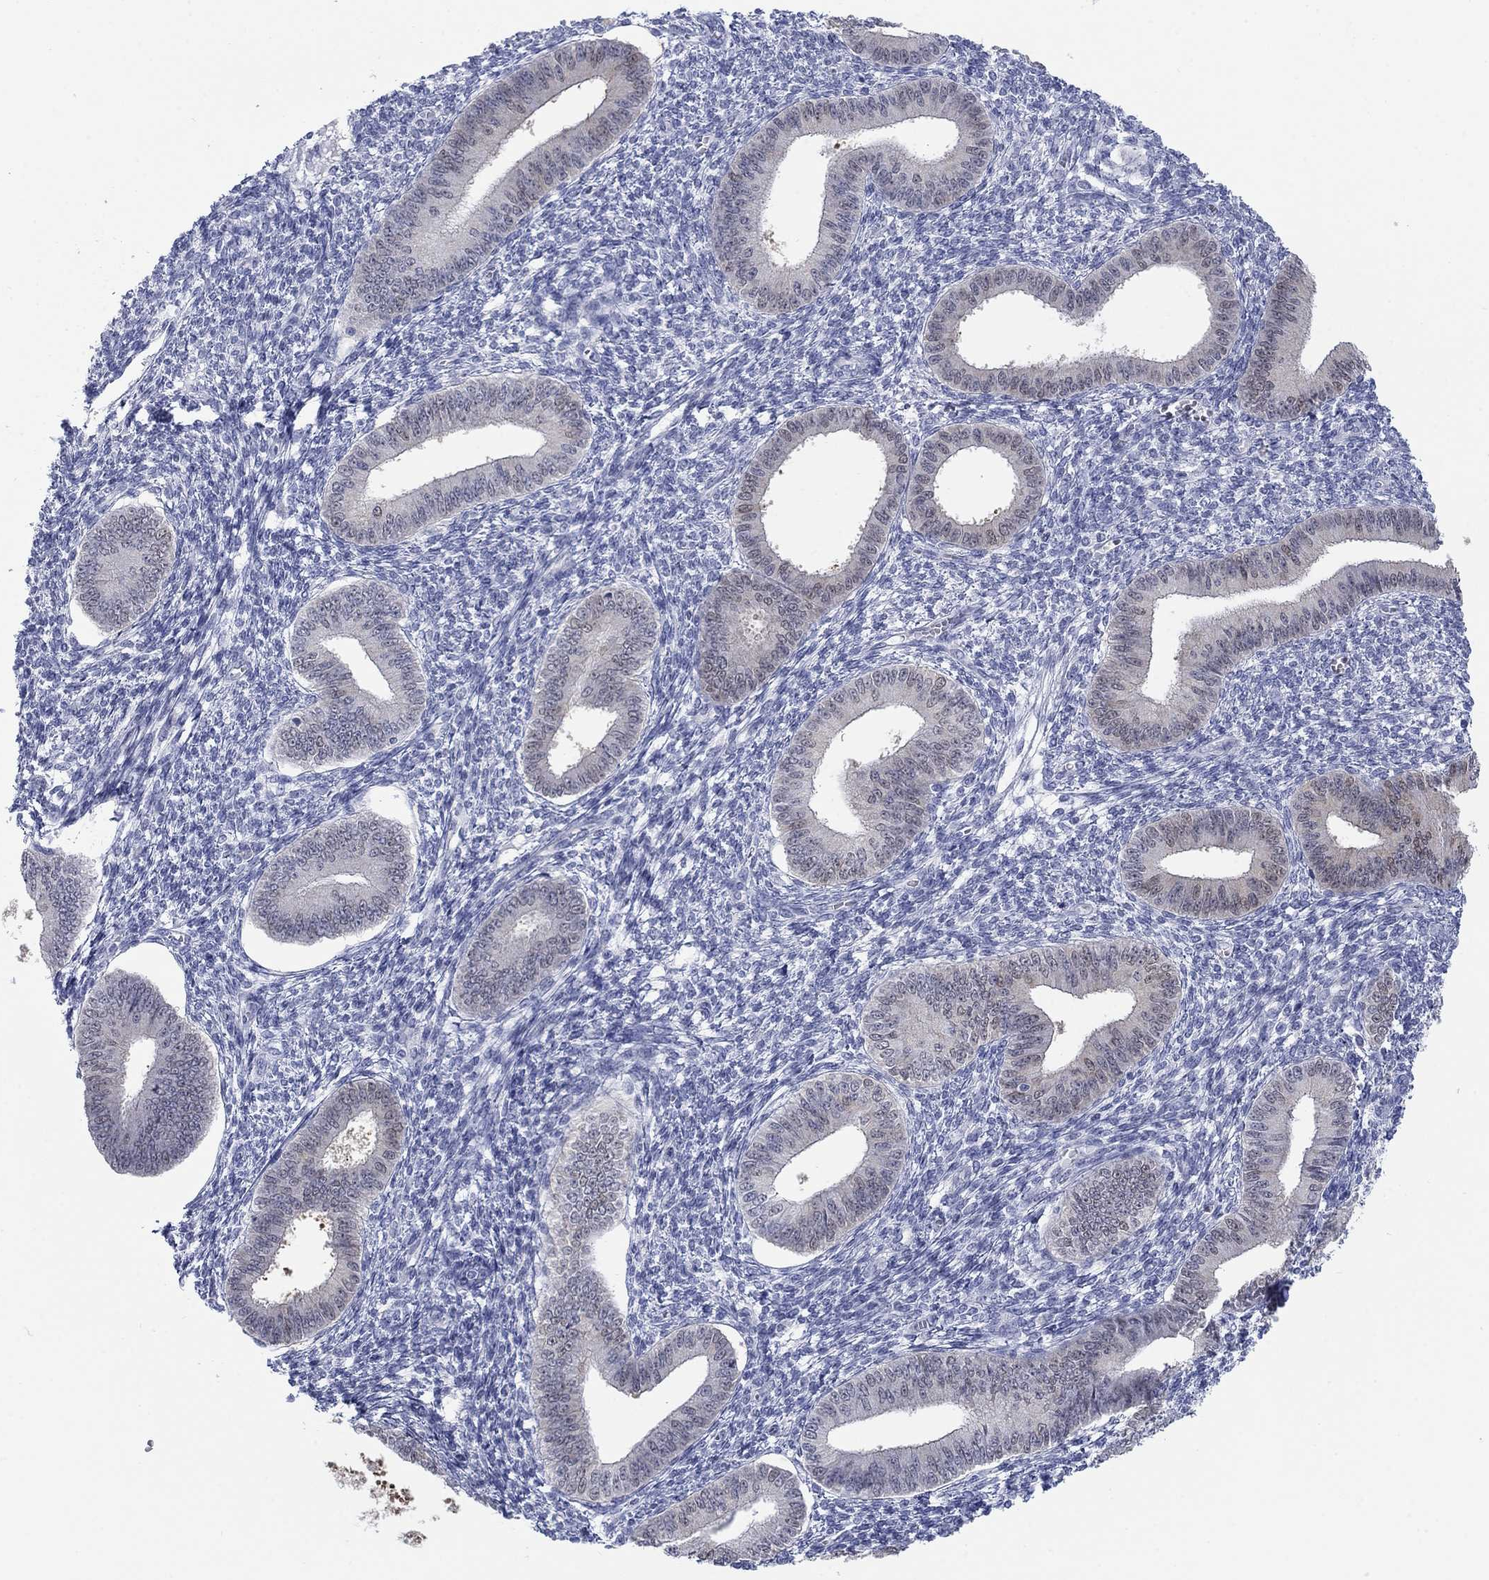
{"staining": {"intensity": "negative", "quantity": "none", "location": "none"}, "tissue": "endometrium", "cell_type": "Cells in endometrial stroma", "image_type": "normal", "snomed": [{"axis": "morphology", "description": "Normal tissue, NOS"}, {"axis": "topography", "description": "Endometrium"}], "caption": "This micrograph is of benign endometrium stained with immunohistochemistry to label a protein in brown with the nuclei are counter-stained blue. There is no expression in cells in endometrial stroma.", "gene": "ATP6V1G2", "patient": {"sex": "female", "age": 42}}